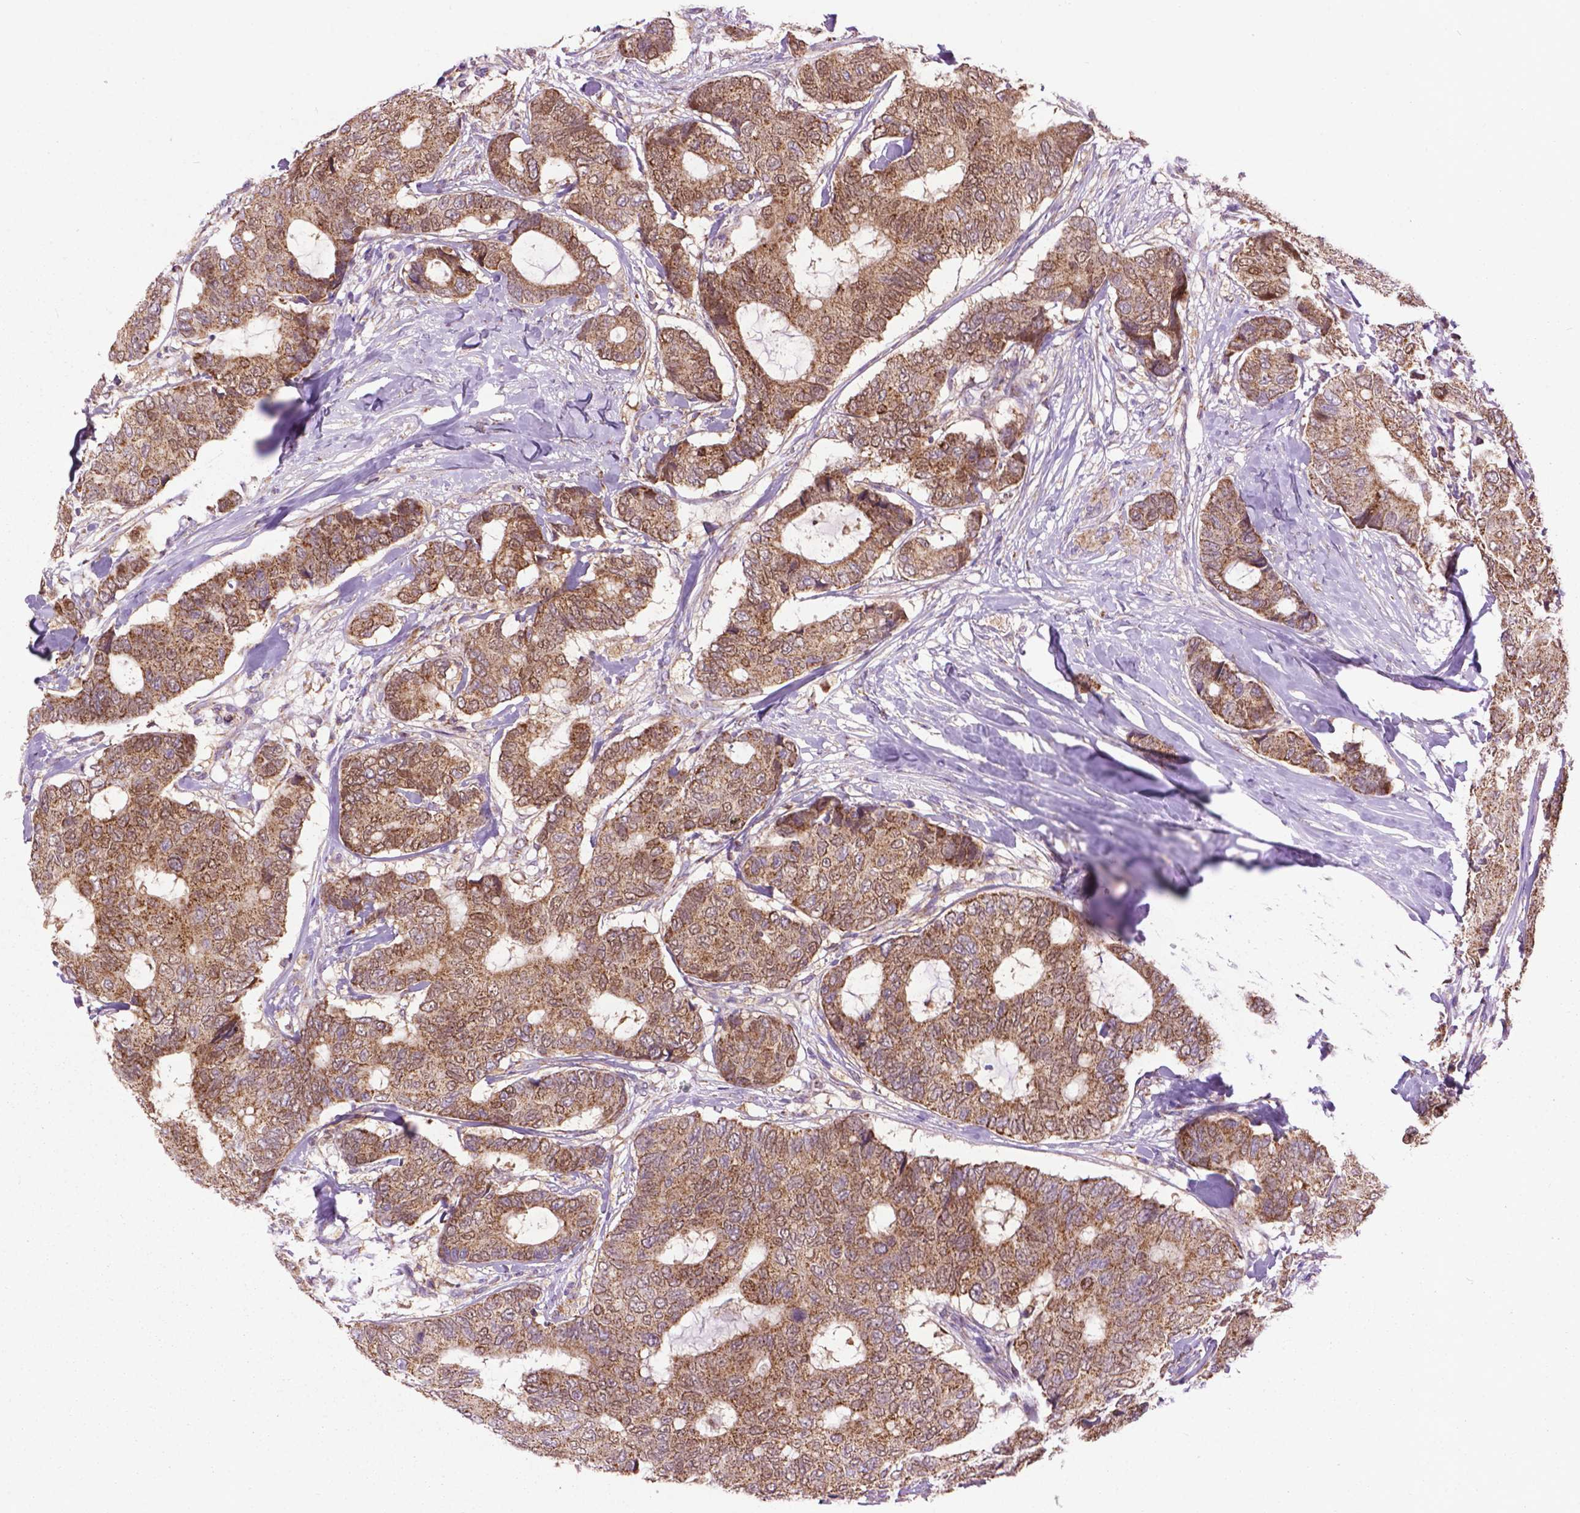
{"staining": {"intensity": "moderate", "quantity": ">75%", "location": "cytoplasmic/membranous"}, "tissue": "breast cancer", "cell_type": "Tumor cells", "image_type": "cancer", "snomed": [{"axis": "morphology", "description": "Duct carcinoma"}, {"axis": "topography", "description": "Breast"}], "caption": "A micrograph of breast cancer (invasive ductal carcinoma) stained for a protein shows moderate cytoplasmic/membranous brown staining in tumor cells.", "gene": "PYCR3", "patient": {"sex": "female", "age": 75}}